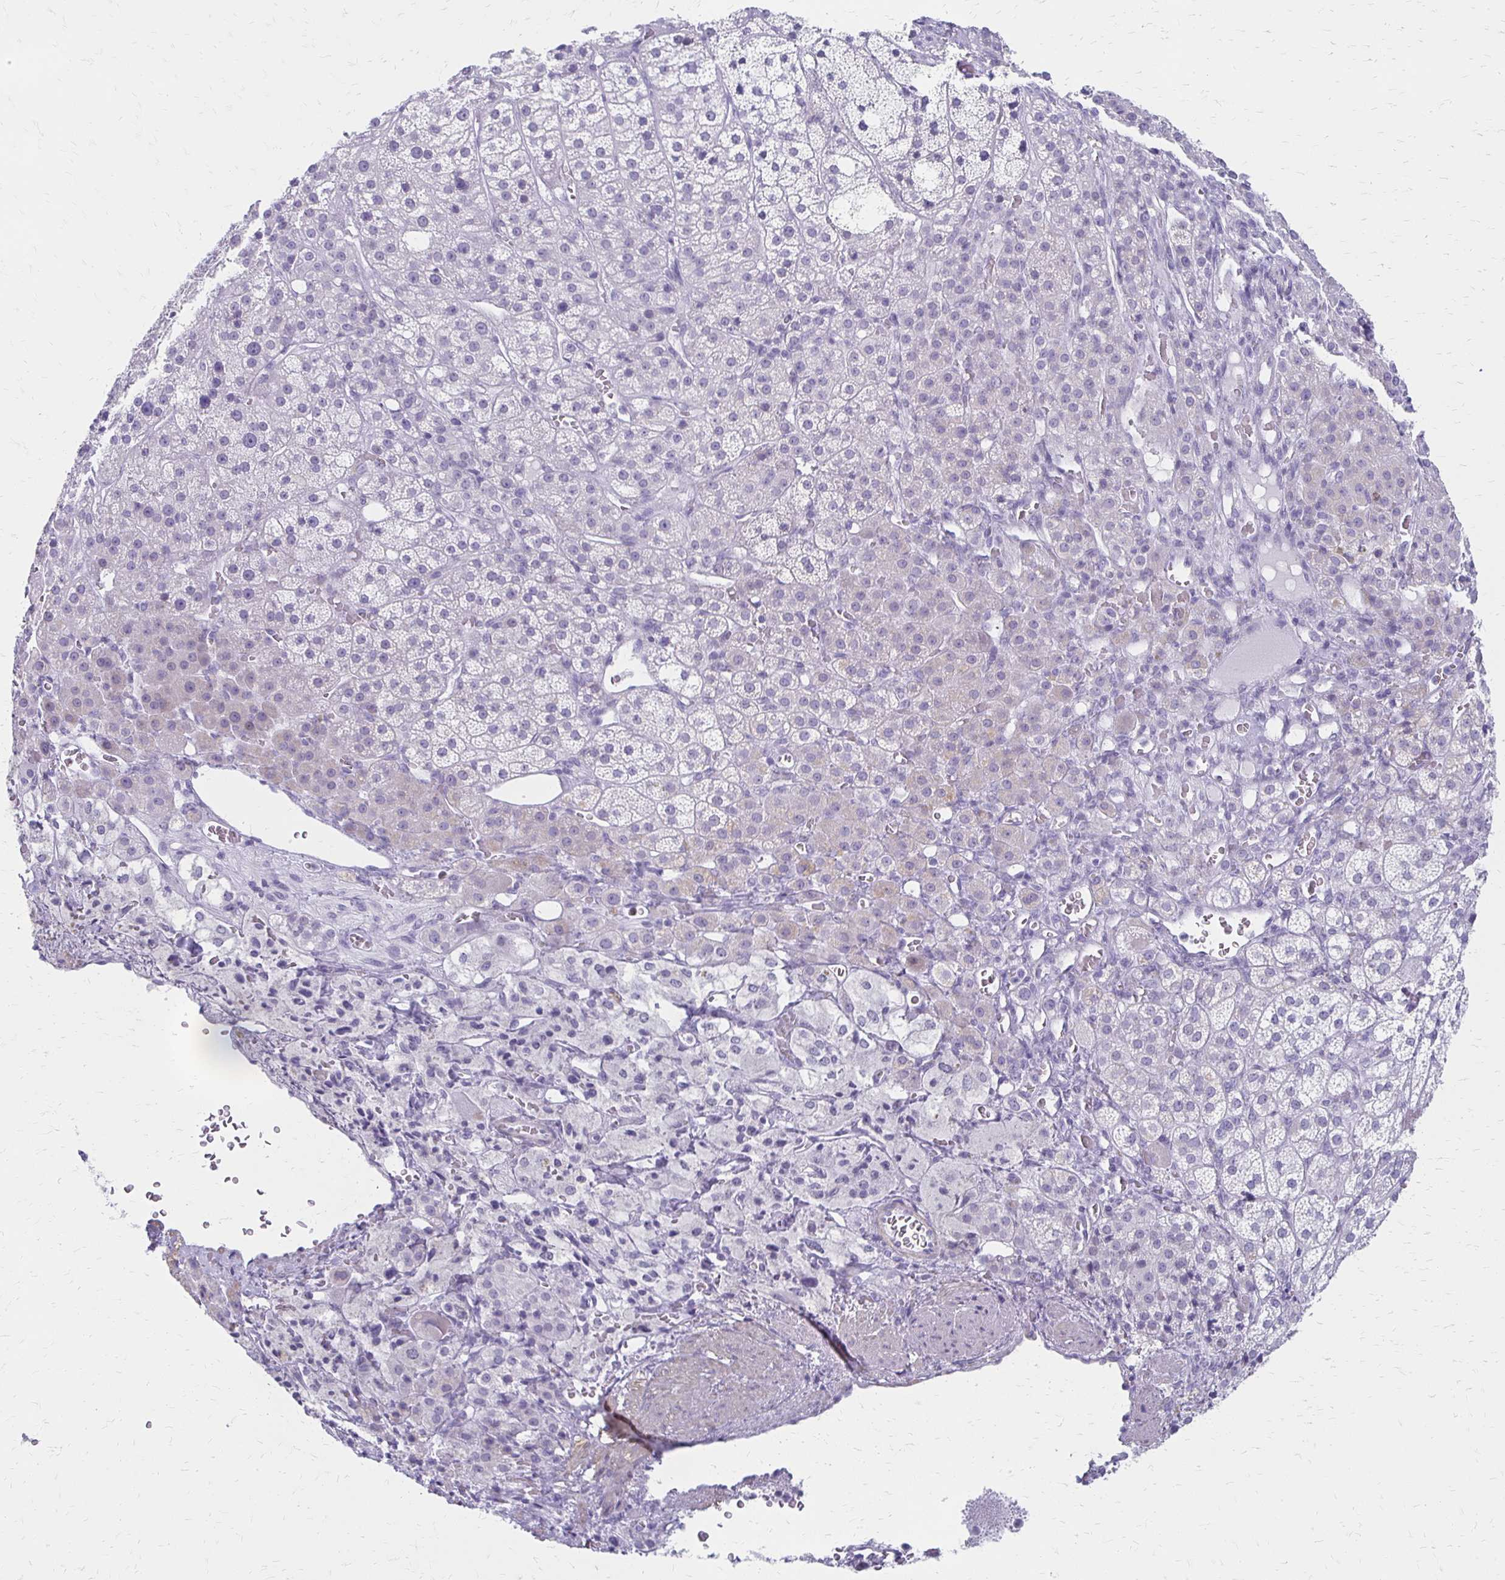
{"staining": {"intensity": "negative", "quantity": "none", "location": "none"}, "tissue": "adrenal gland", "cell_type": "Glandular cells", "image_type": "normal", "snomed": [{"axis": "morphology", "description": "Normal tissue, NOS"}, {"axis": "topography", "description": "Adrenal gland"}], "caption": "Human adrenal gland stained for a protein using immunohistochemistry displays no staining in glandular cells.", "gene": "IVL", "patient": {"sex": "female", "age": 60}}